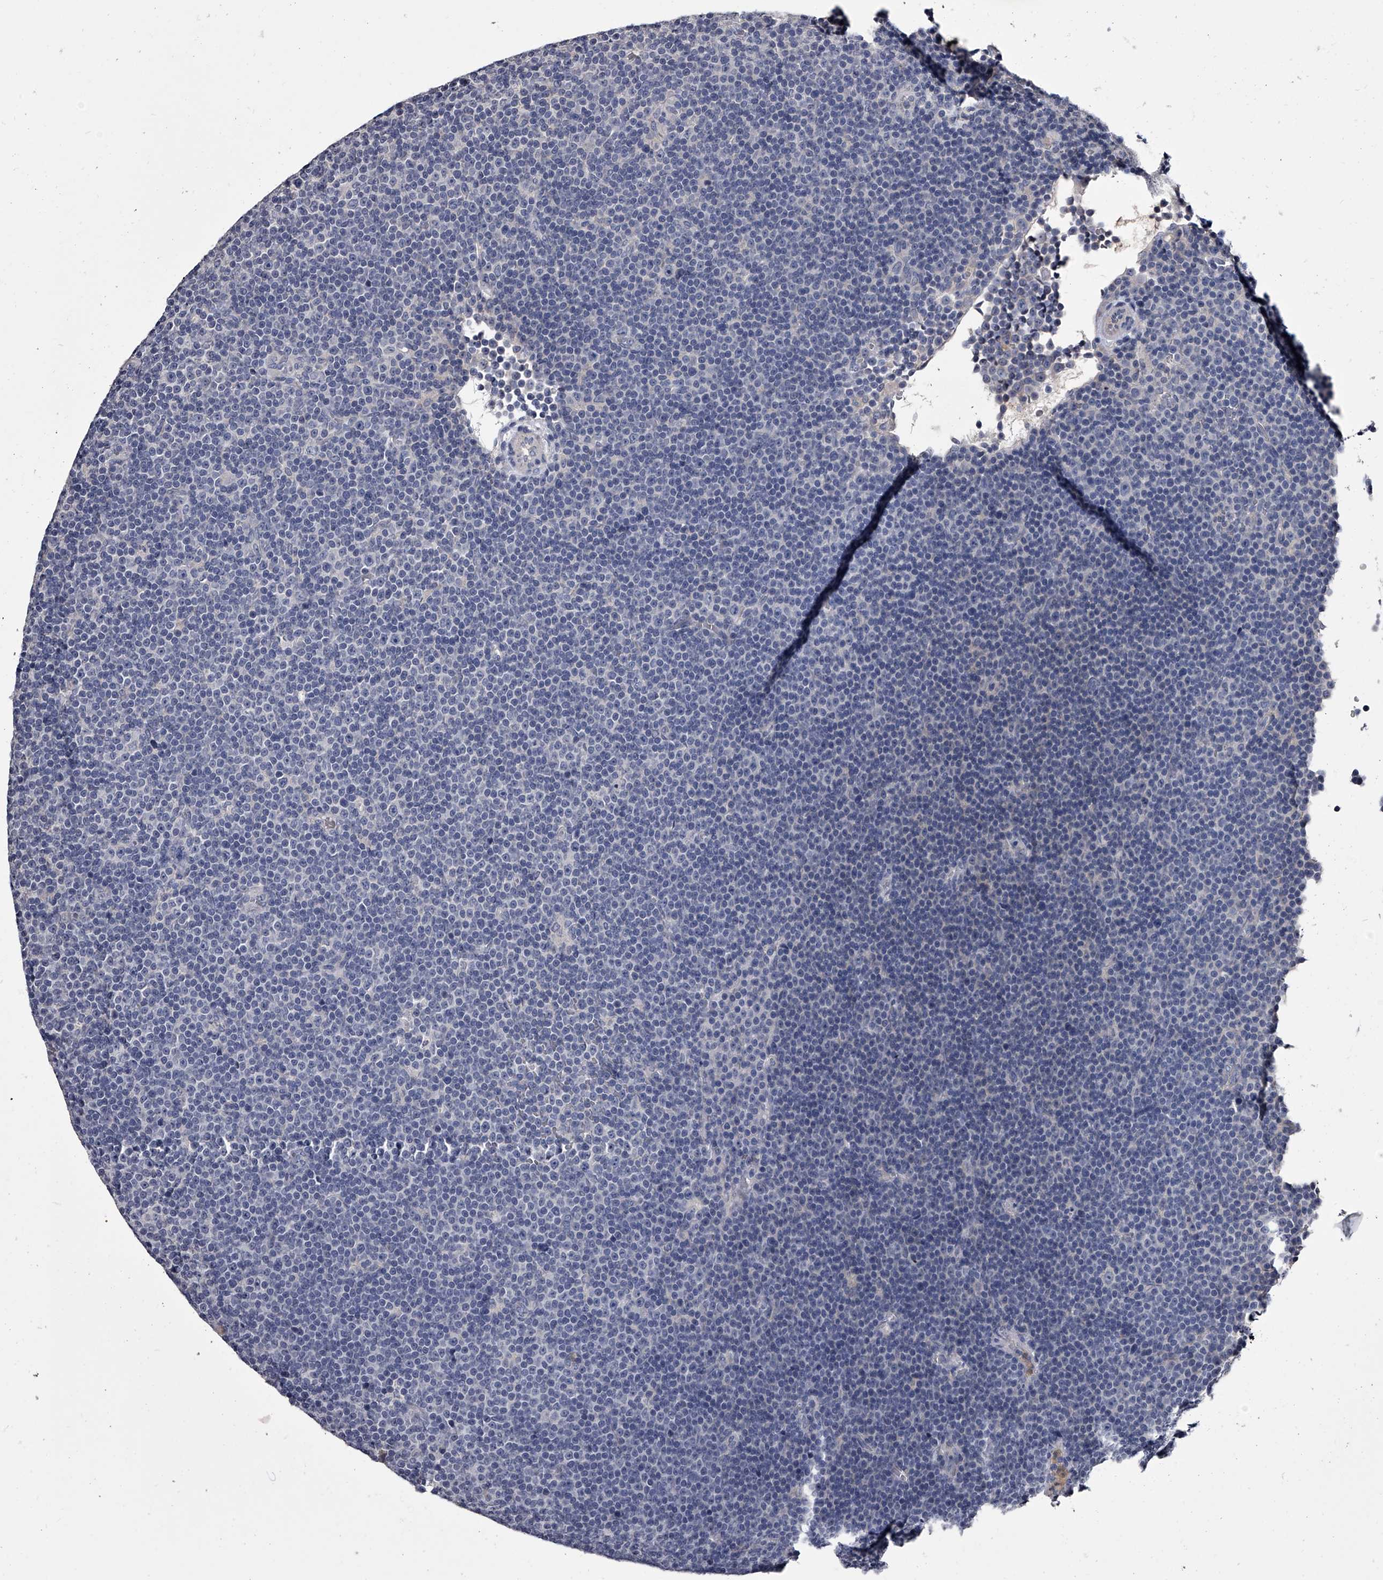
{"staining": {"intensity": "negative", "quantity": "none", "location": "none"}, "tissue": "lymphoma", "cell_type": "Tumor cells", "image_type": "cancer", "snomed": [{"axis": "morphology", "description": "Malignant lymphoma, non-Hodgkin's type, Low grade"}, {"axis": "topography", "description": "Lymph node"}], "caption": "The image shows no significant expression in tumor cells of low-grade malignant lymphoma, non-Hodgkin's type.", "gene": "GAPVD1", "patient": {"sex": "female", "age": 67}}